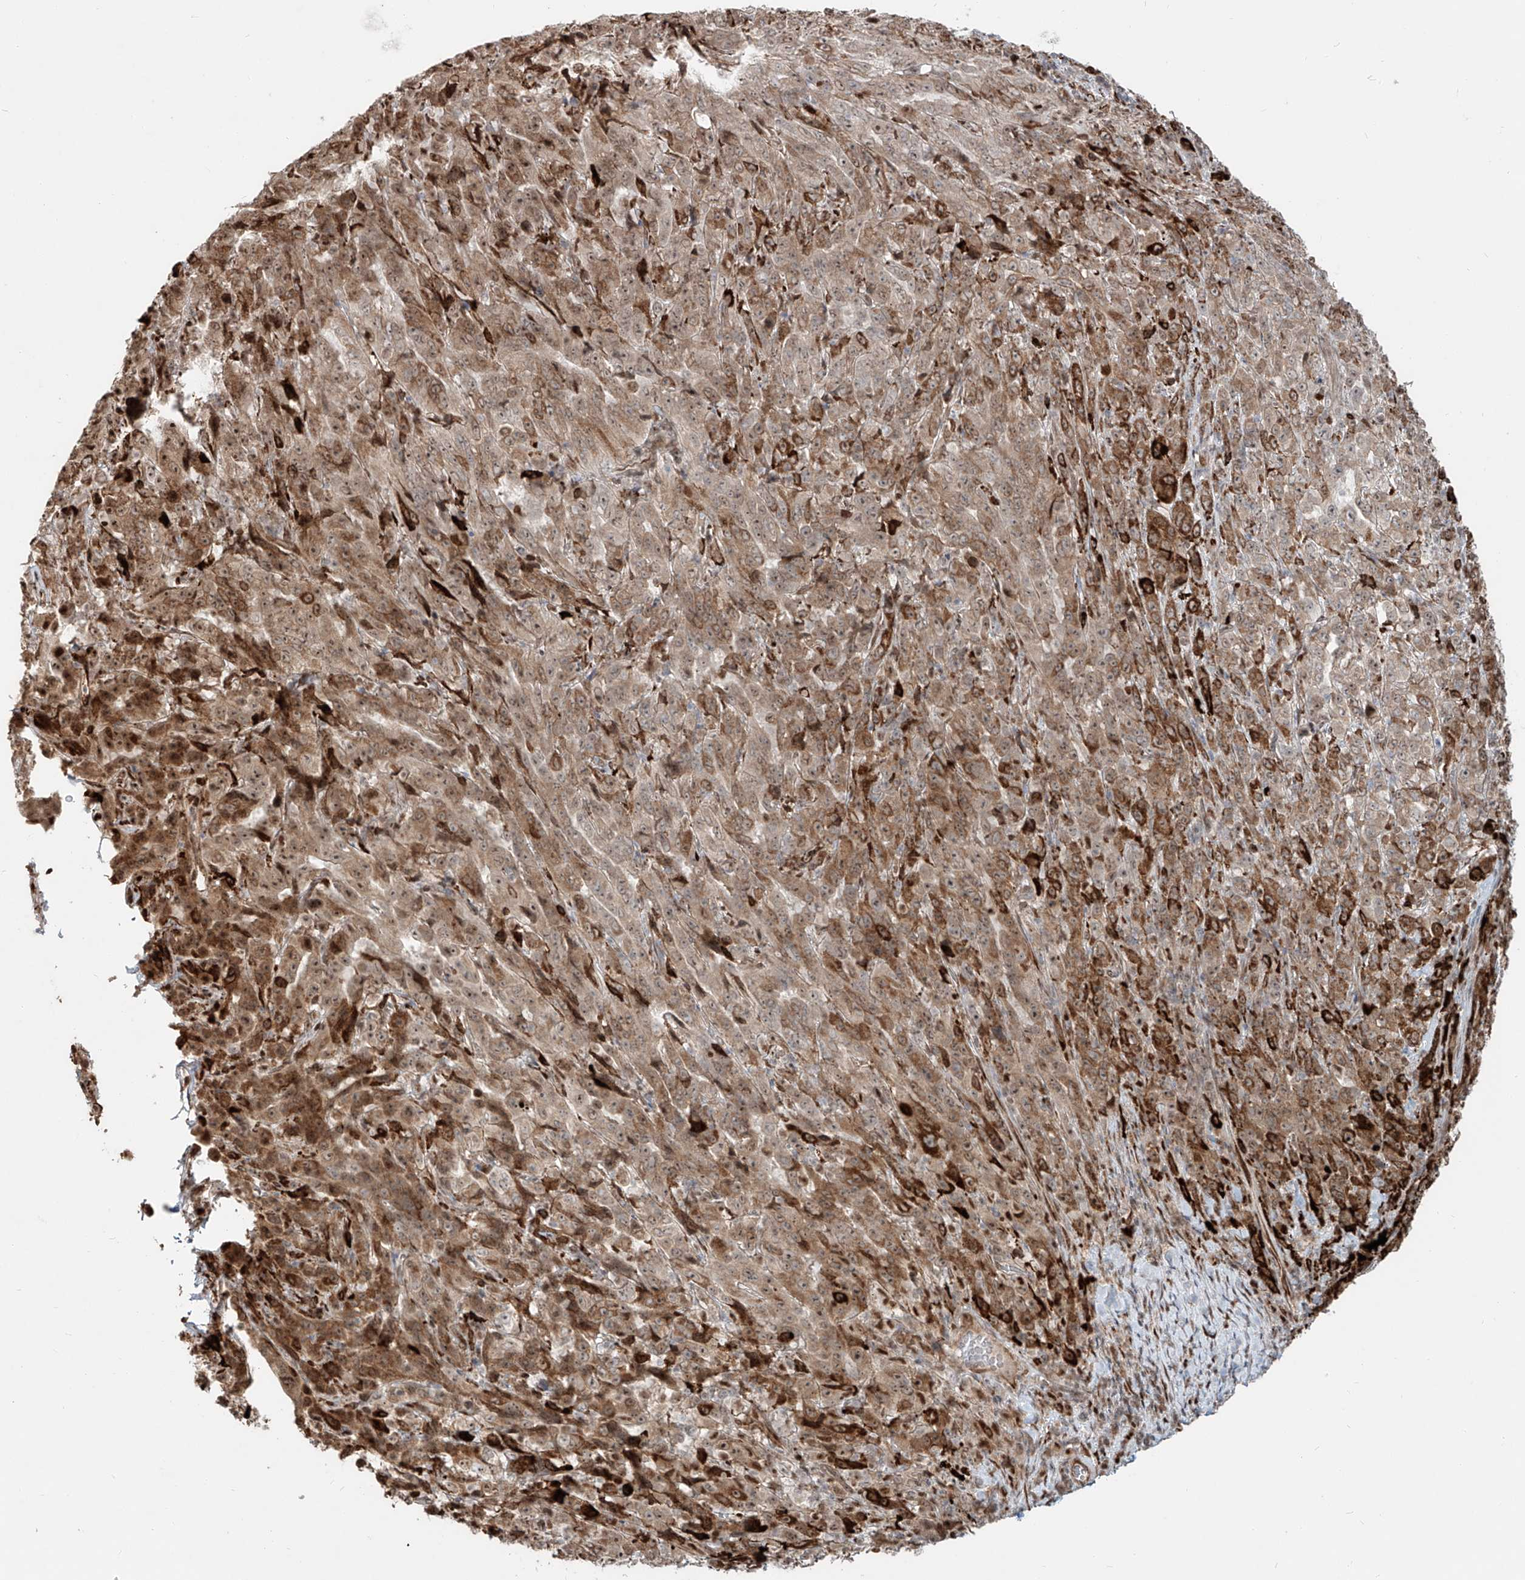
{"staining": {"intensity": "moderate", "quantity": ">75%", "location": "cytoplasmic/membranous,nuclear"}, "tissue": "pancreatic cancer", "cell_type": "Tumor cells", "image_type": "cancer", "snomed": [{"axis": "morphology", "description": "Adenocarcinoma, NOS"}, {"axis": "topography", "description": "Pancreas"}], "caption": "Moderate cytoplasmic/membranous and nuclear positivity for a protein is seen in about >75% of tumor cells of pancreatic adenocarcinoma using immunohistochemistry.", "gene": "ZNF710", "patient": {"sex": "male", "age": 63}}